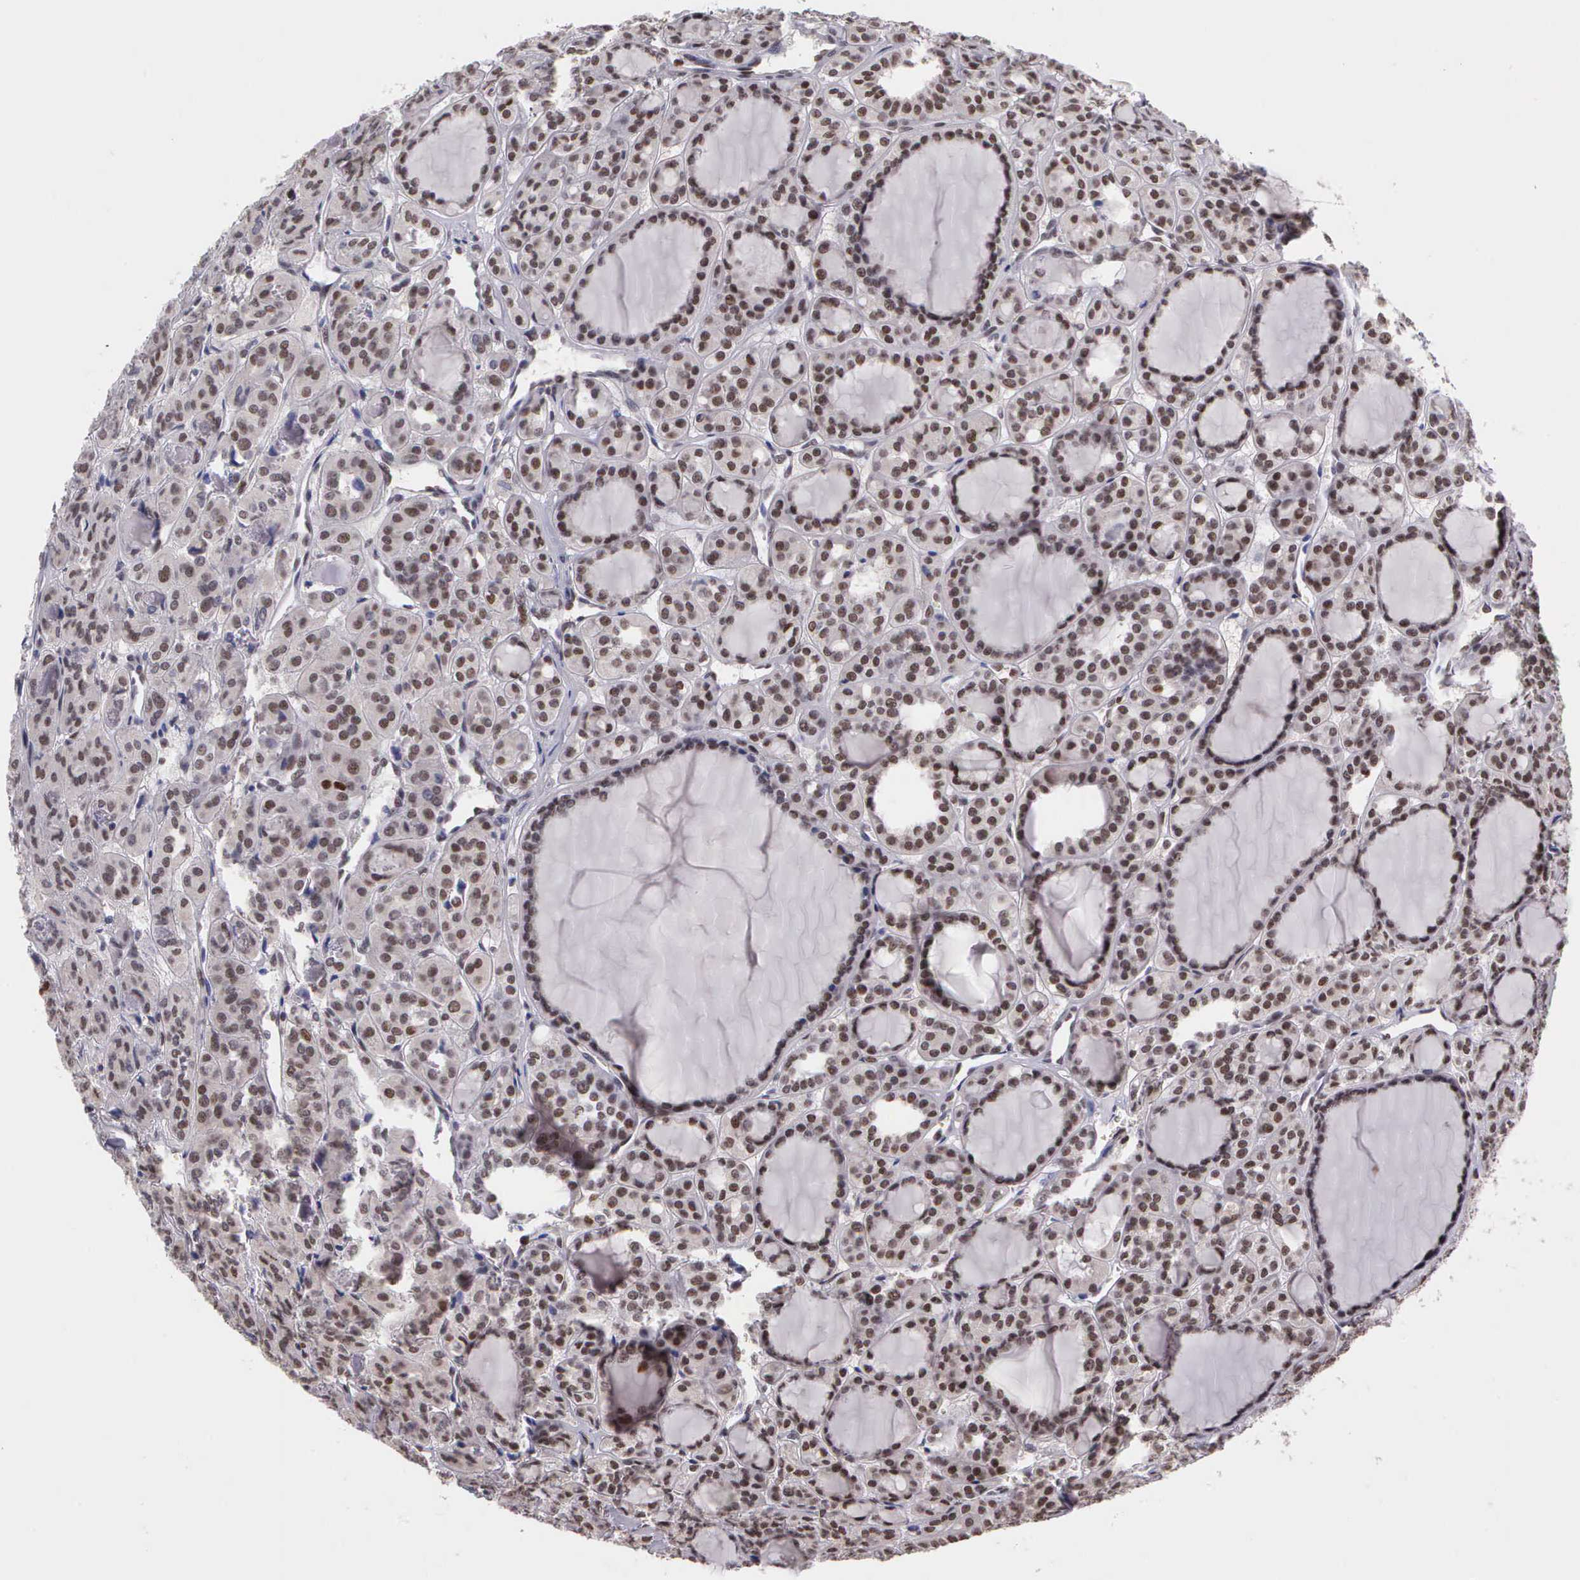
{"staining": {"intensity": "moderate", "quantity": ">75%", "location": "nuclear"}, "tissue": "thyroid cancer", "cell_type": "Tumor cells", "image_type": "cancer", "snomed": [{"axis": "morphology", "description": "Follicular adenoma carcinoma, NOS"}, {"axis": "topography", "description": "Thyroid gland"}], "caption": "Immunohistochemical staining of follicular adenoma carcinoma (thyroid) reveals medium levels of moderate nuclear positivity in about >75% of tumor cells.", "gene": "UBR7", "patient": {"sex": "female", "age": 71}}